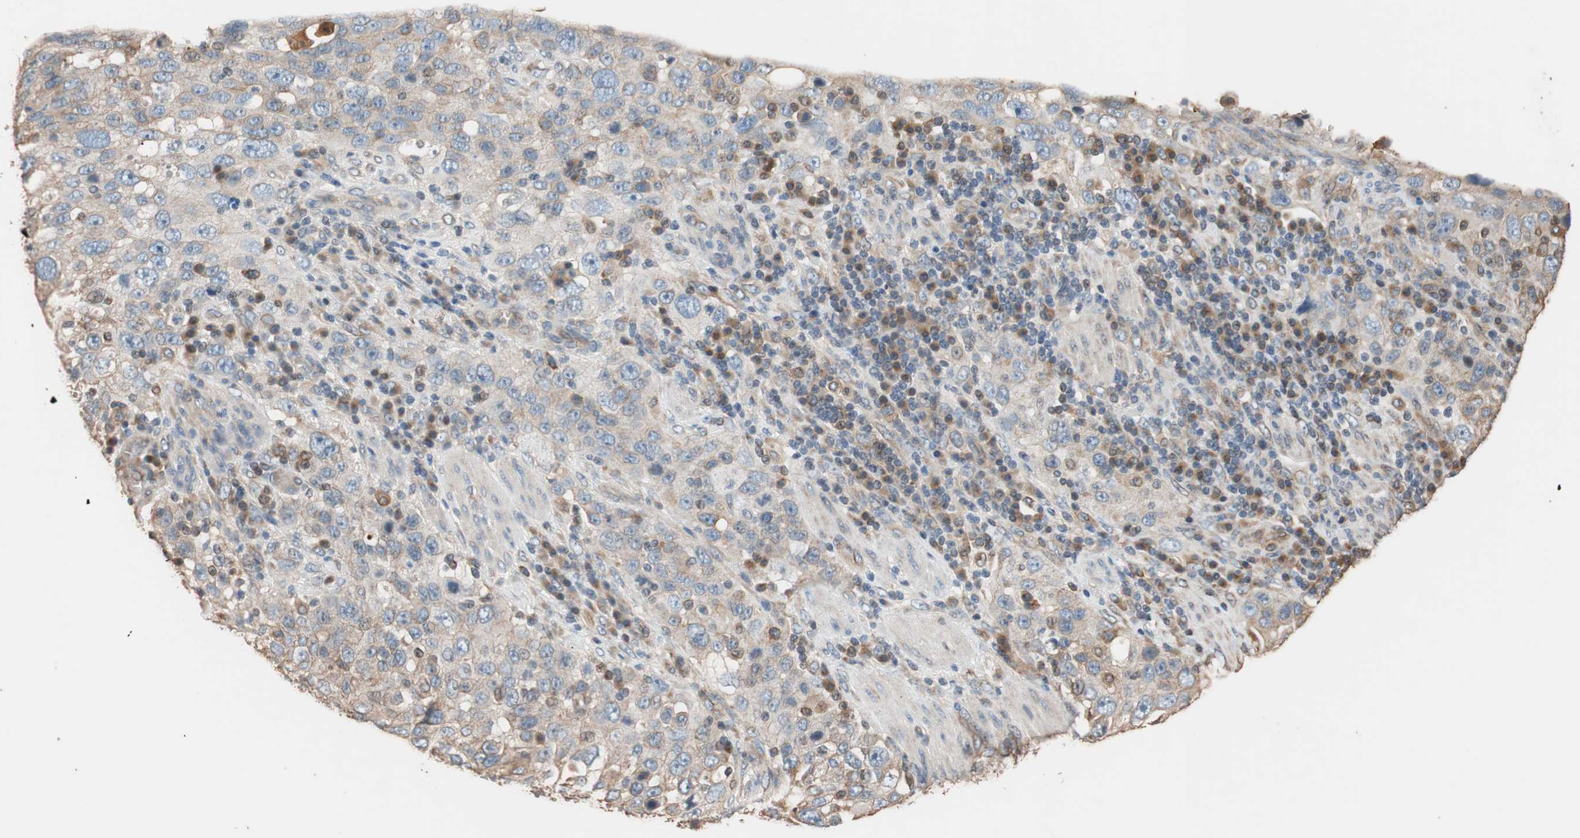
{"staining": {"intensity": "moderate", "quantity": "25%-75%", "location": "cytoplasmic/membranous"}, "tissue": "stomach cancer", "cell_type": "Tumor cells", "image_type": "cancer", "snomed": [{"axis": "morphology", "description": "Normal tissue, NOS"}, {"axis": "morphology", "description": "Adenocarcinoma, NOS"}, {"axis": "topography", "description": "Stomach"}], "caption": "Immunohistochemical staining of human stomach cancer reveals moderate cytoplasmic/membranous protein expression in approximately 25%-75% of tumor cells. The staining was performed using DAB (3,3'-diaminobenzidine) to visualize the protein expression in brown, while the nuclei were stained in blue with hematoxylin (Magnification: 20x).", "gene": "TUBB", "patient": {"sex": "male", "age": 48}}